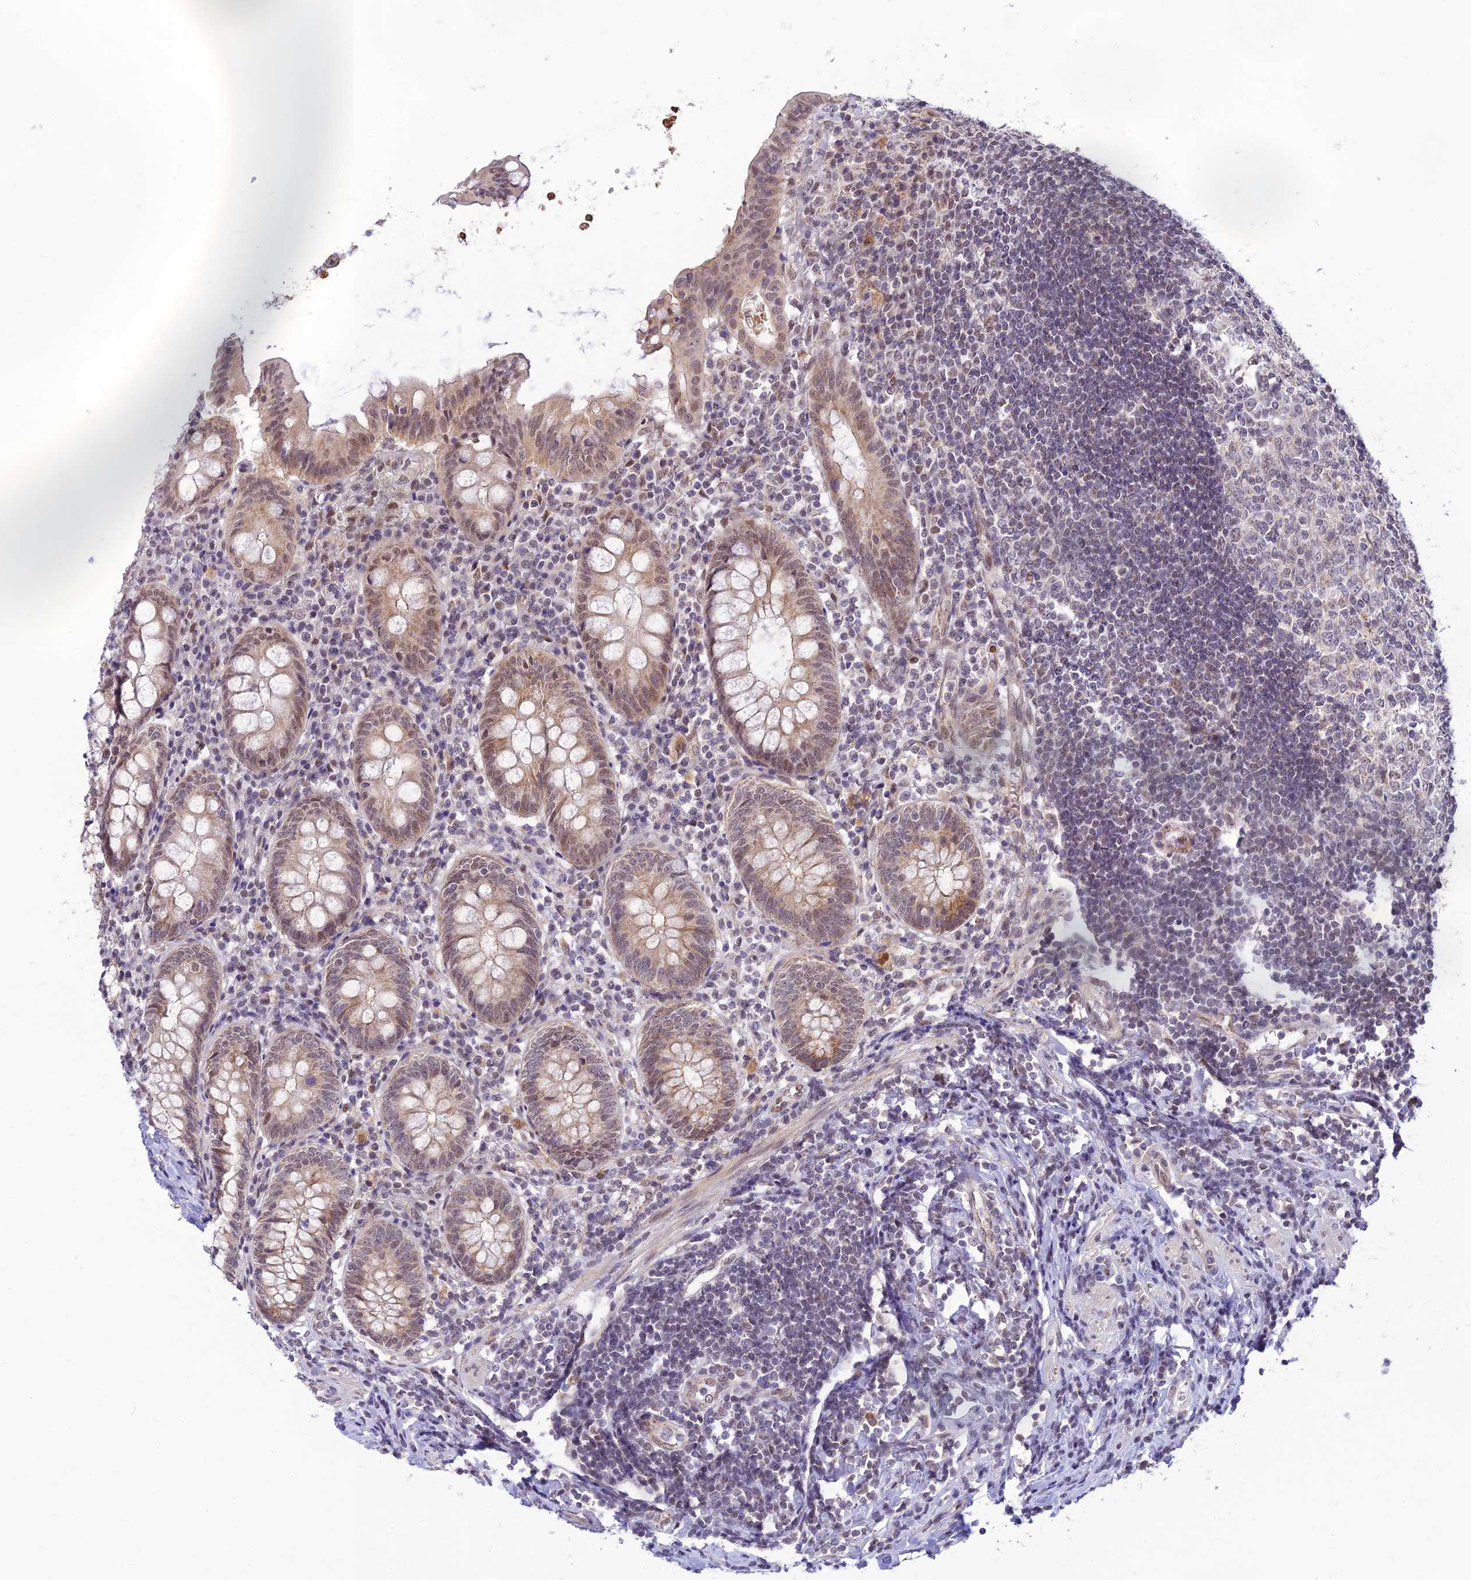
{"staining": {"intensity": "moderate", "quantity": ">75%", "location": "cytoplasmic/membranous,nuclear"}, "tissue": "appendix", "cell_type": "Glandular cells", "image_type": "normal", "snomed": [{"axis": "morphology", "description": "Normal tissue, NOS"}, {"axis": "topography", "description": "Appendix"}], "caption": "High-magnification brightfield microscopy of benign appendix stained with DAB (brown) and counterstained with hematoxylin (blue). glandular cells exhibit moderate cytoplasmic/membranous,nuclear positivity is identified in approximately>75% of cells.", "gene": "MICOS13", "patient": {"sex": "female", "age": 54}}